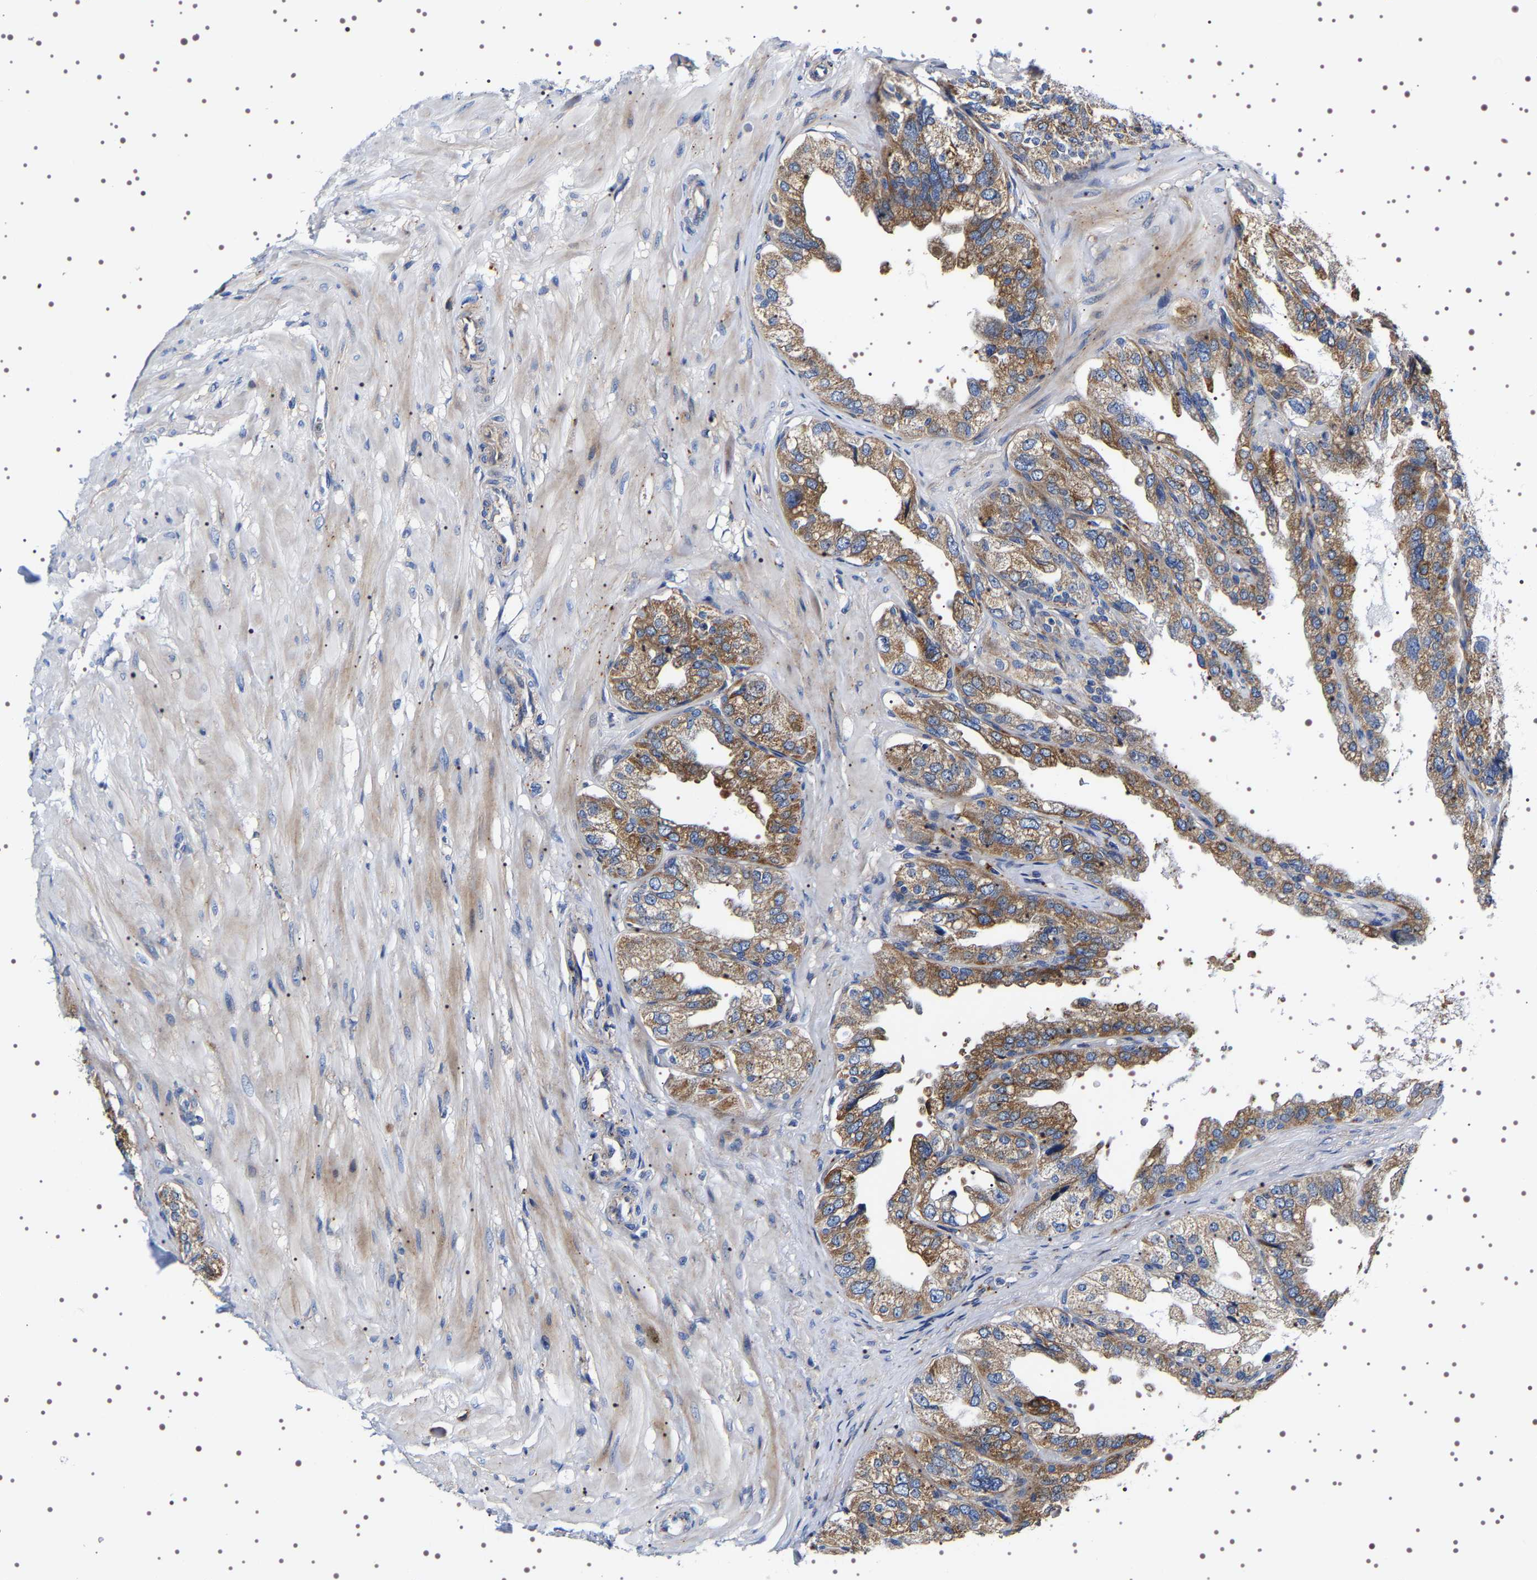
{"staining": {"intensity": "moderate", "quantity": ">75%", "location": "cytoplasmic/membranous"}, "tissue": "seminal vesicle", "cell_type": "Glandular cells", "image_type": "normal", "snomed": [{"axis": "morphology", "description": "Normal tissue, NOS"}, {"axis": "topography", "description": "Seminal veicle"}], "caption": "Immunohistochemical staining of benign seminal vesicle reveals medium levels of moderate cytoplasmic/membranous positivity in about >75% of glandular cells.", "gene": "SQLE", "patient": {"sex": "male", "age": 68}}